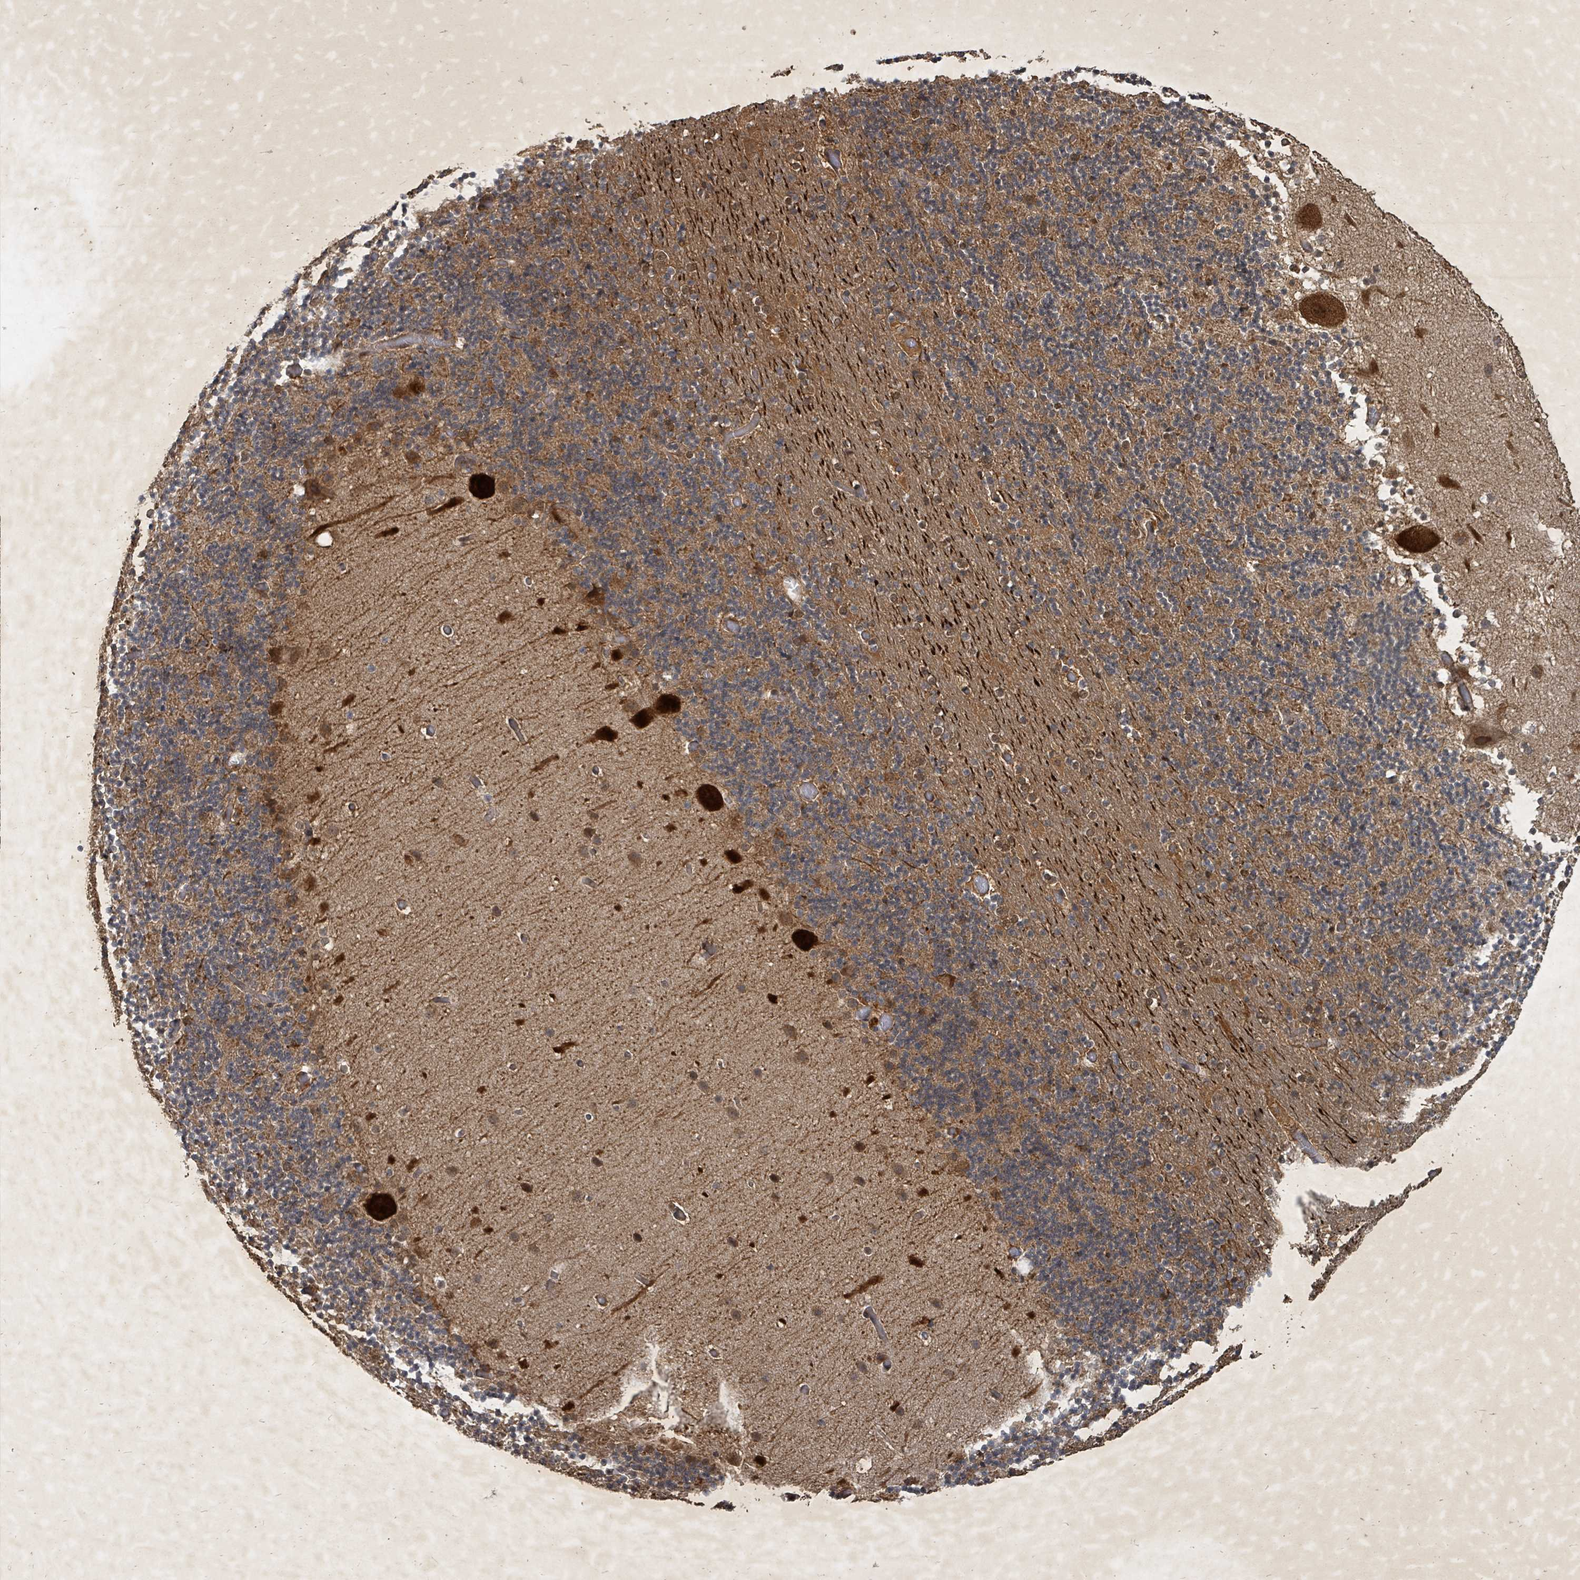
{"staining": {"intensity": "moderate", "quantity": "25%-75%", "location": "cytoplasmic/membranous,nuclear"}, "tissue": "cerebellum", "cell_type": "Cells in granular layer", "image_type": "normal", "snomed": [{"axis": "morphology", "description": "Normal tissue, NOS"}, {"axis": "topography", "description": "Cerebellum"}], "caption": "Immunohistochemistry of normal human cerebellum displays medium levels of moderate cytoplasmic/membranous,nuclear positivity in approximately 25%-75% of cells in granular layer.", "gene": "KDM4E", "patient": {"sex": "male", "age": 57}}